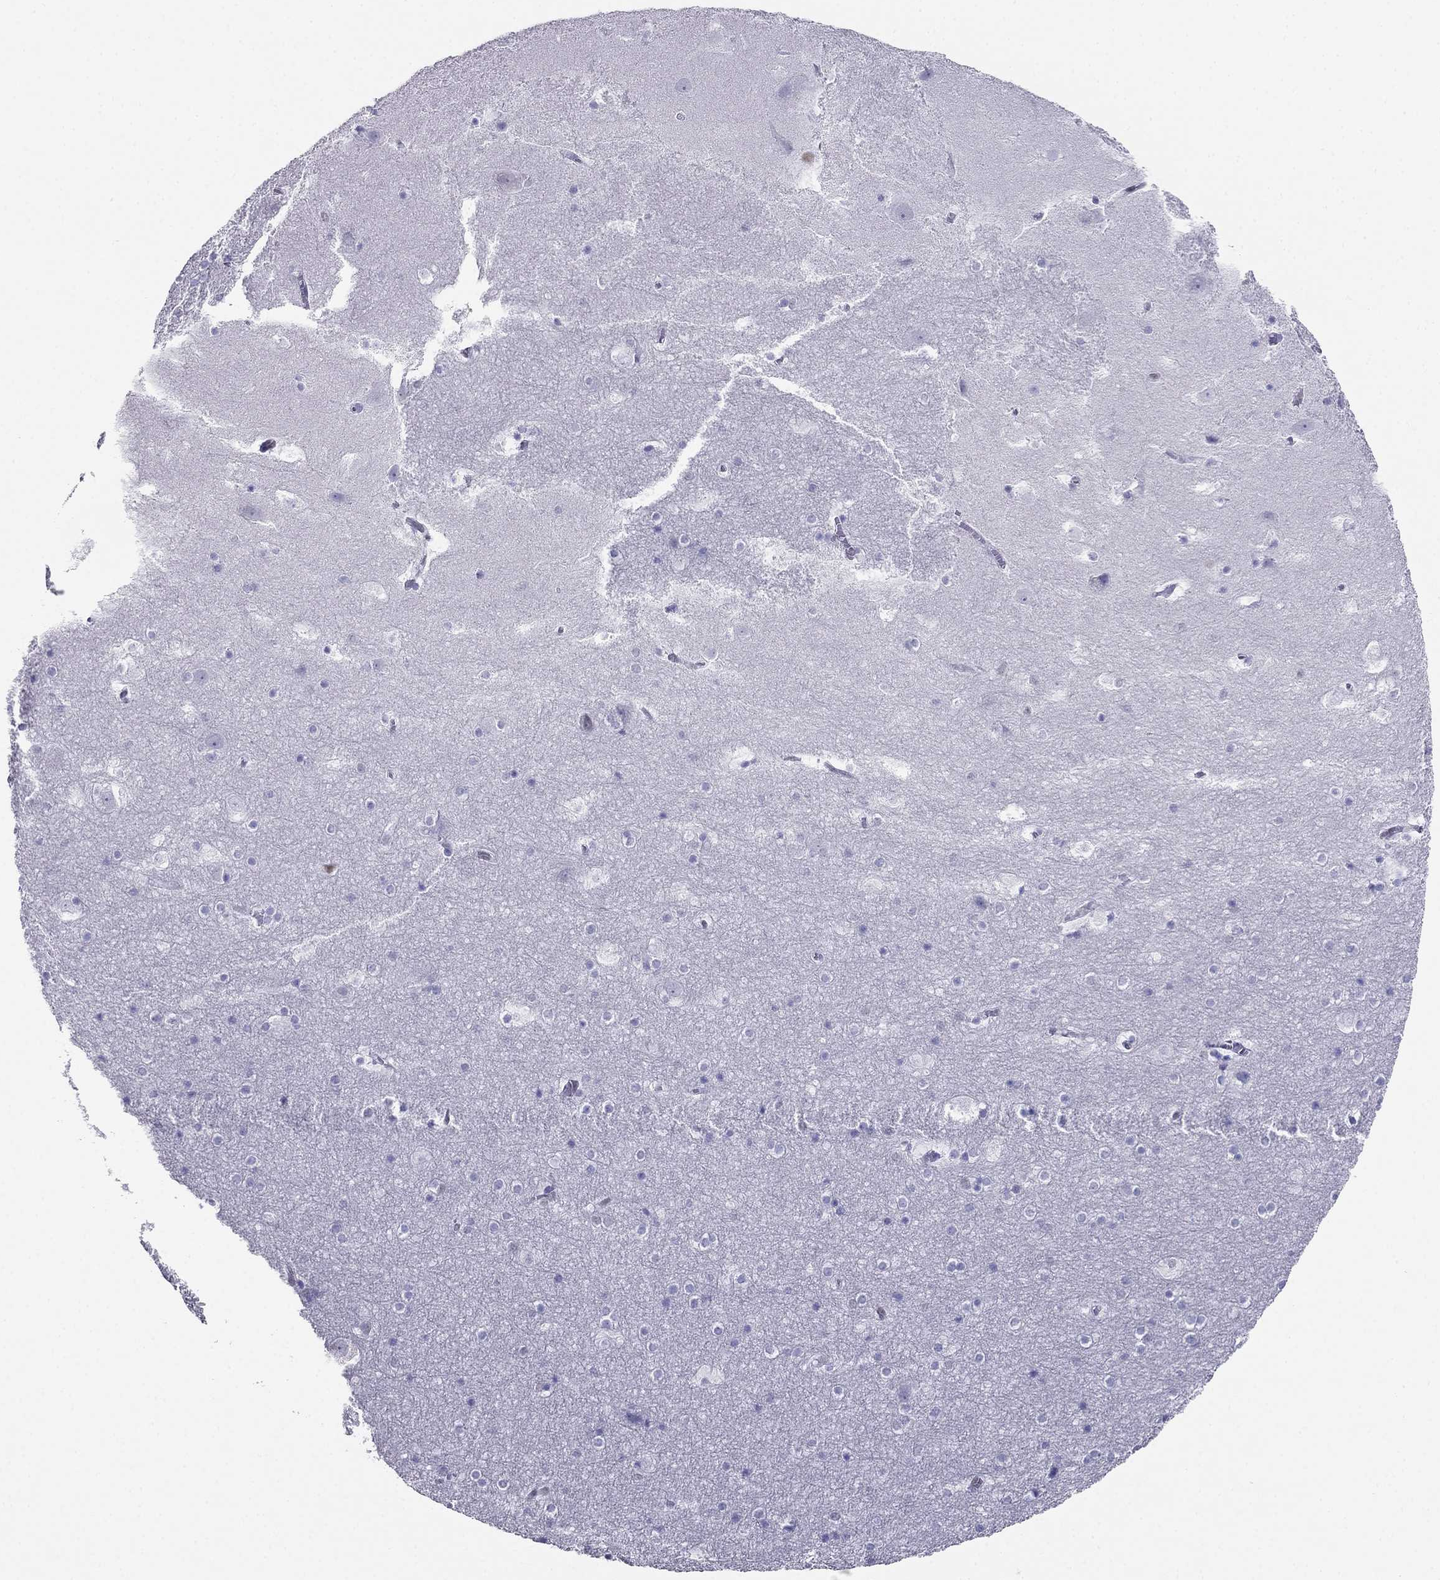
{"staining": {"intensity": "negative", "quantity": "none", "location": "none"}, "tissue": "hippocampus", "cell_type": "Glial cells", "image_type": "normal", "snomed": [{"axis": "morphology", "description": "Normal tissue, NOS"}, {"axis": "topography", "description": "Hippocampus"}], "caption": "Immunohistochemical staining of benign hippocampus demonstrates no significant staining in glial cells. The staining is performed using DAB brown chromogen with nuclei counter-stained in using hematoxylin.", "gene": "PPM1G", "patient": {"sex": "male", "age": 45}}